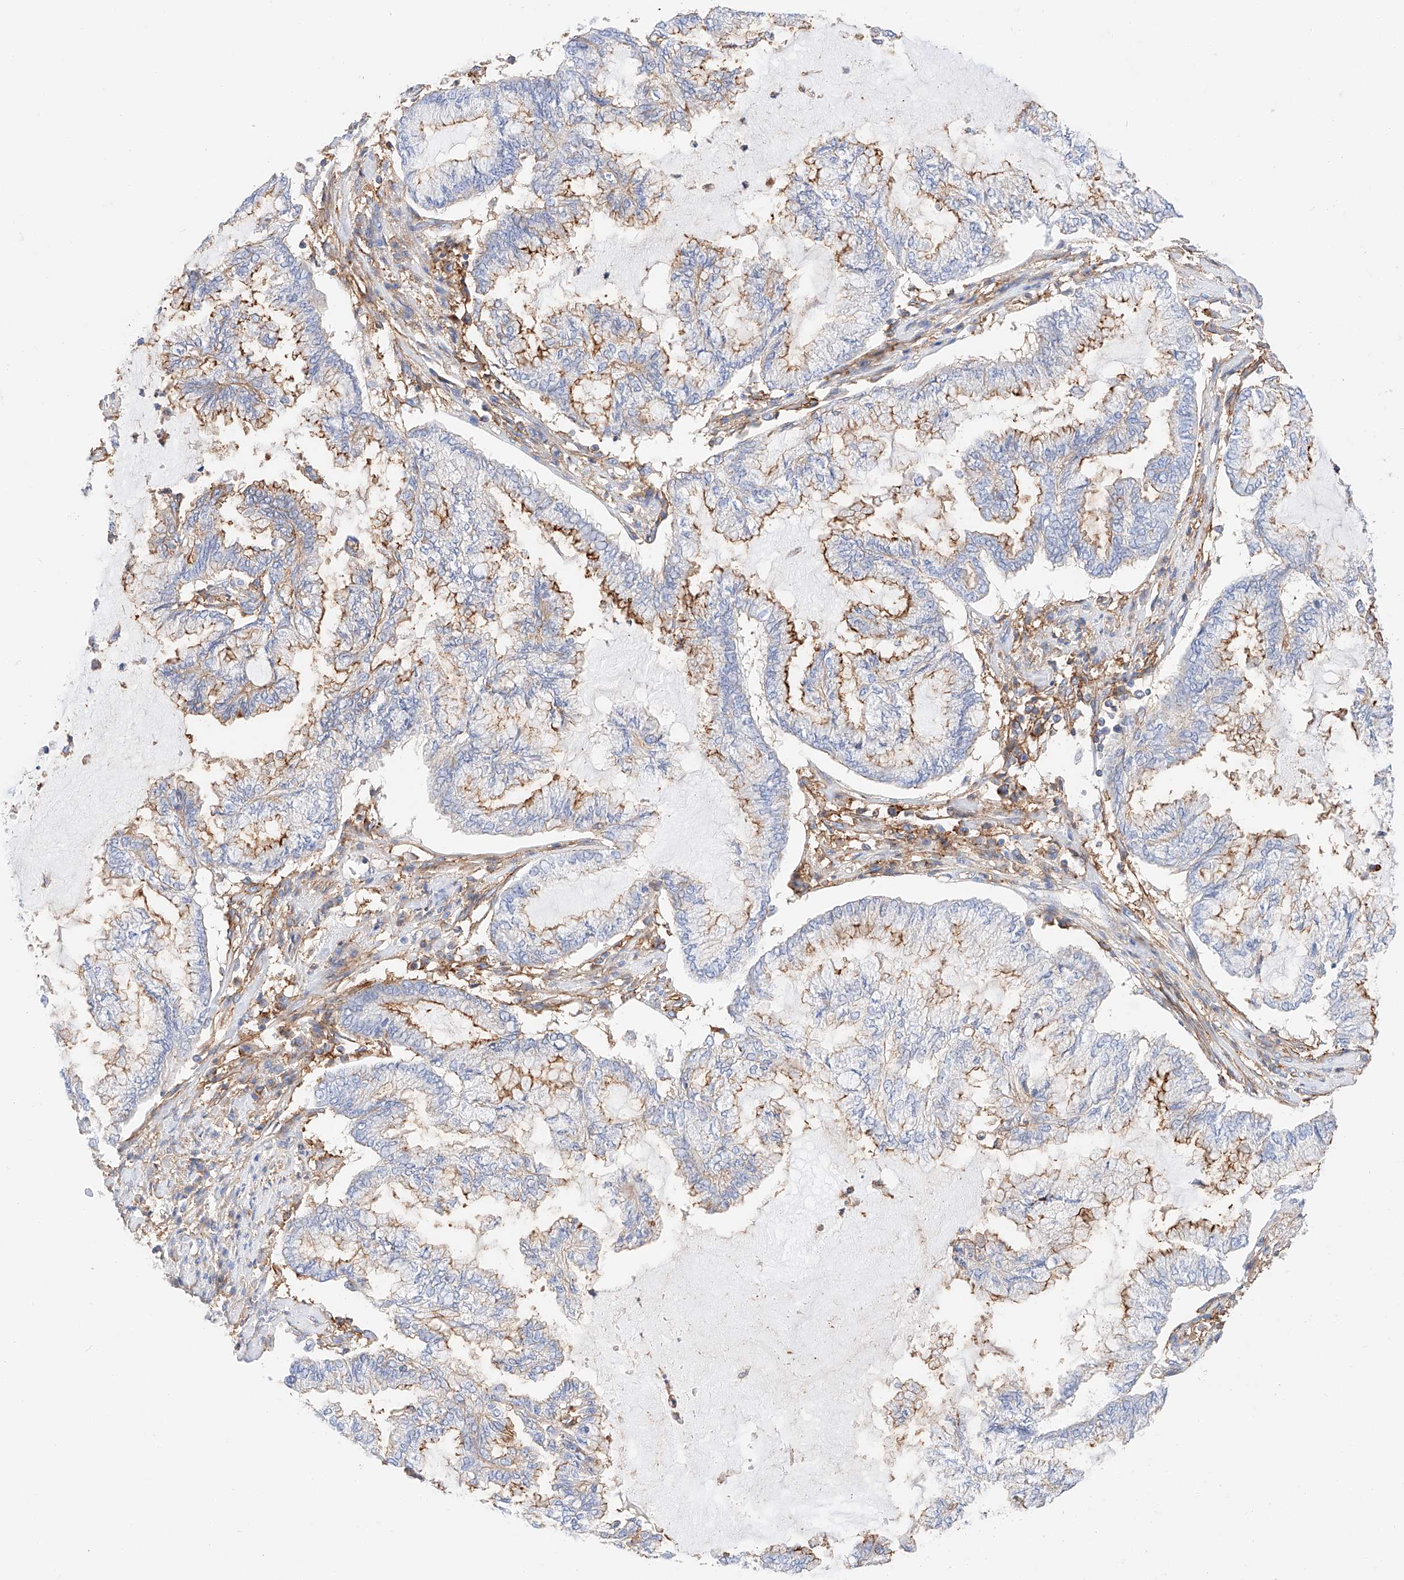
{"staining": {"intensity": "strong", "quantity": "25%-75%", "location": "cytoplasmic/membranous"}, "tissue": "endometrial cancer", "cell_type": "Tumor cells", "image_type": "cancer", "snomed": [{"axis": "morphology", "description": "Adenocarcinoma, NOS"}, {"axis": "topography", "description": "Endometrium"}], "caption": "The photomicrograph reveals immunohistochemical staining of endometrial cancer. There is strong cytoplasmic/membranous expression is appreciated in approximately 25%-75% of tumor cells. (brown staining indicates protein expression, while blue staining denotes nuclei).", "gene": "HAUS4", "patient": {"sex": "female", "age": 86}}